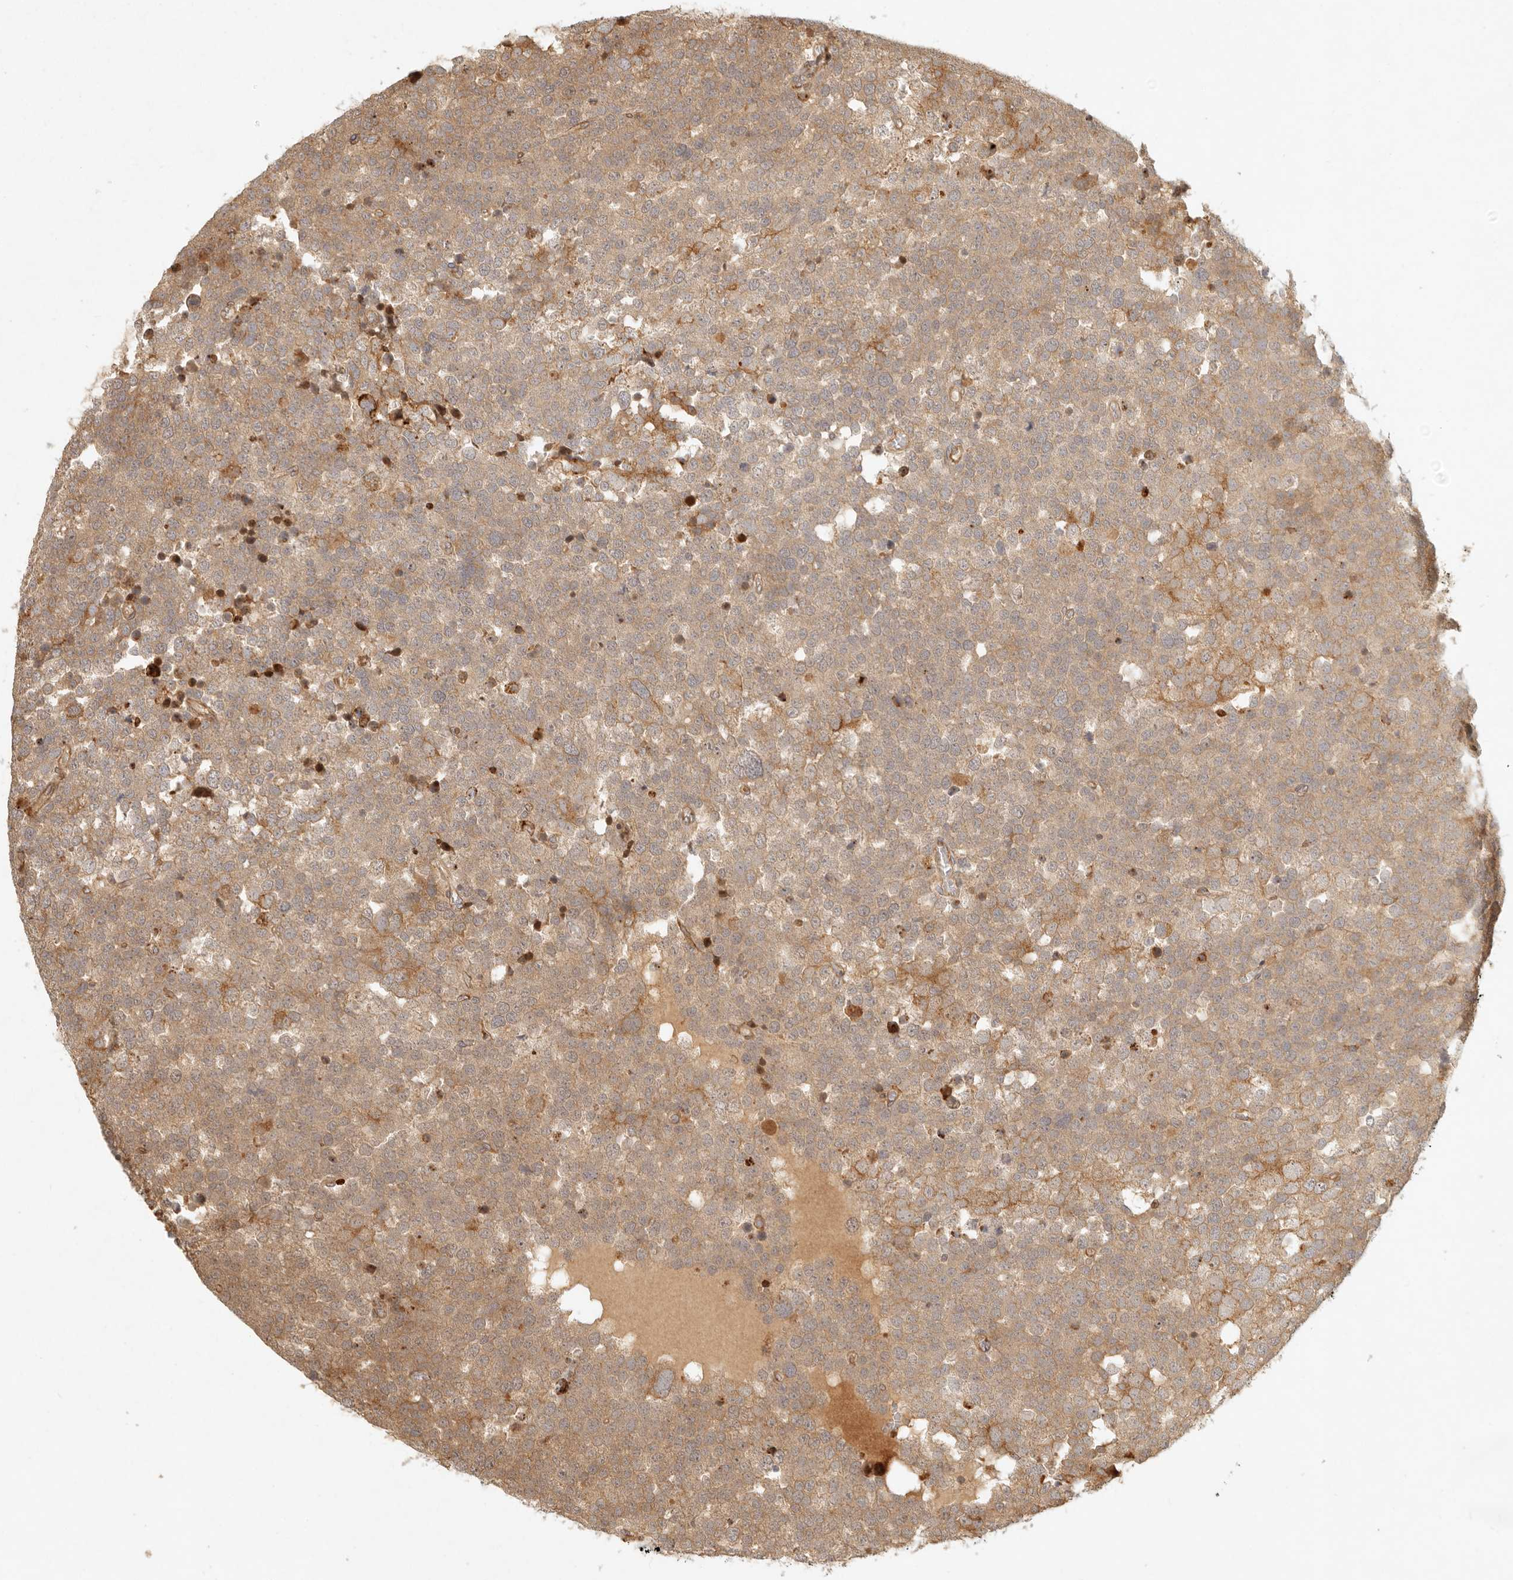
{"staining": {"intensity": "moderate", "quantity": ">75%", "location": "cytoplasmic/membranous"}, "tissue": "testis cancer", "cell_type": "Tumor cells", "image_type": "cancer", "snomed": [{"axis": "morphology", "description": "Seminoma, NOS"}, {"axis": "topography", "description": "Testis"}], "caption": "Tumor cells demonstrate moderate cytoplasmic/membranous expression in approximately >75% of cells in seminoma (testis).", "gene": "KLHL38", "patient": {"sex": "male", "age": 71}}